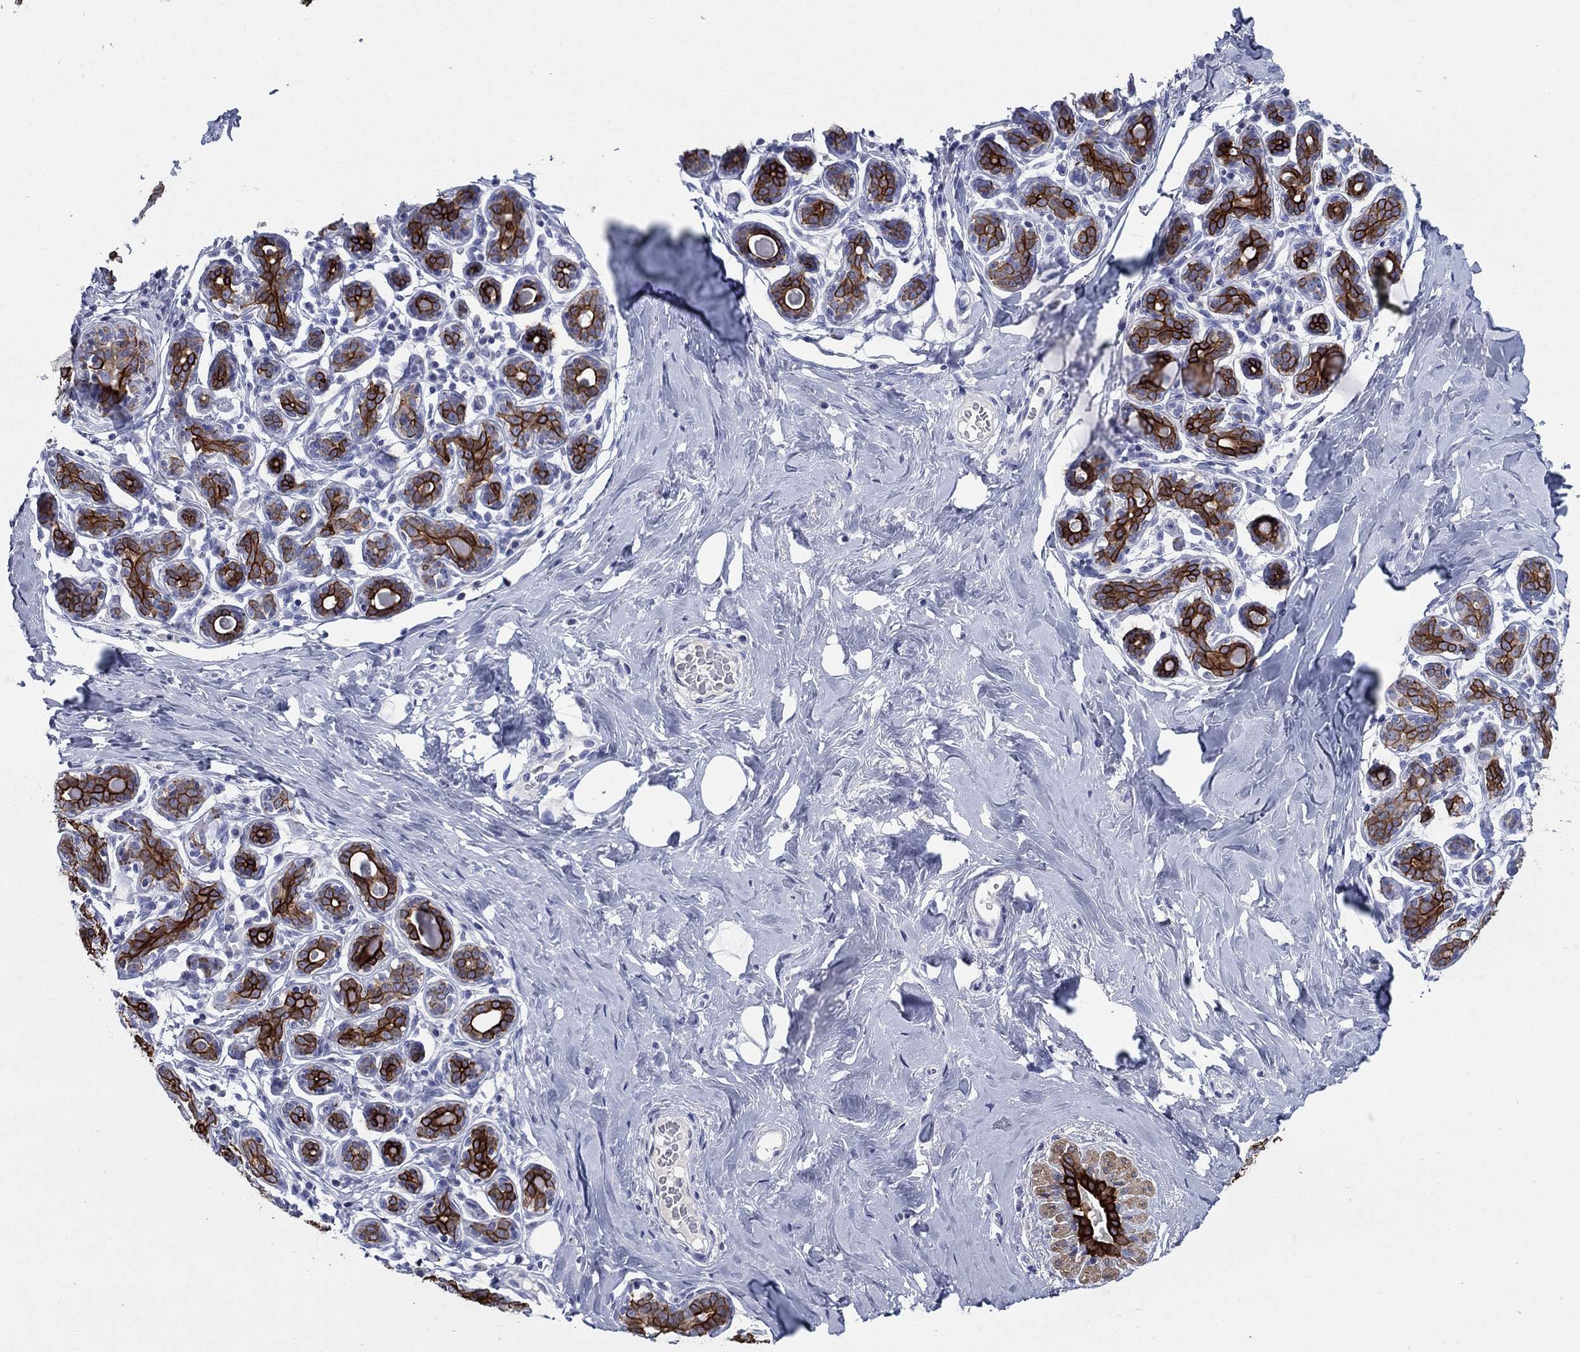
{"staining": {"intensity": "negative", "quantity": "none", "location": "none"}, "tissue": "breast", "cell_type": "Adipocytes", "image_type": "normal", "snomed": [{"axis": "morphology", "description": "Normal tissue, NOS"}, {"axis": "topography", "description": "Skin"}, {"axis": "topography", "description": "Breast"}], "caption": "An IHC photomicrograph of normal breast is shown. There is no staining in adipocytes of breast. (Stains: DAB IHC with hematoxylin counter stain, Microscopy: brightfield microscopy at high magnification).", "gene": "KRT75", "patient": {"sex": "female", "age": 43}}